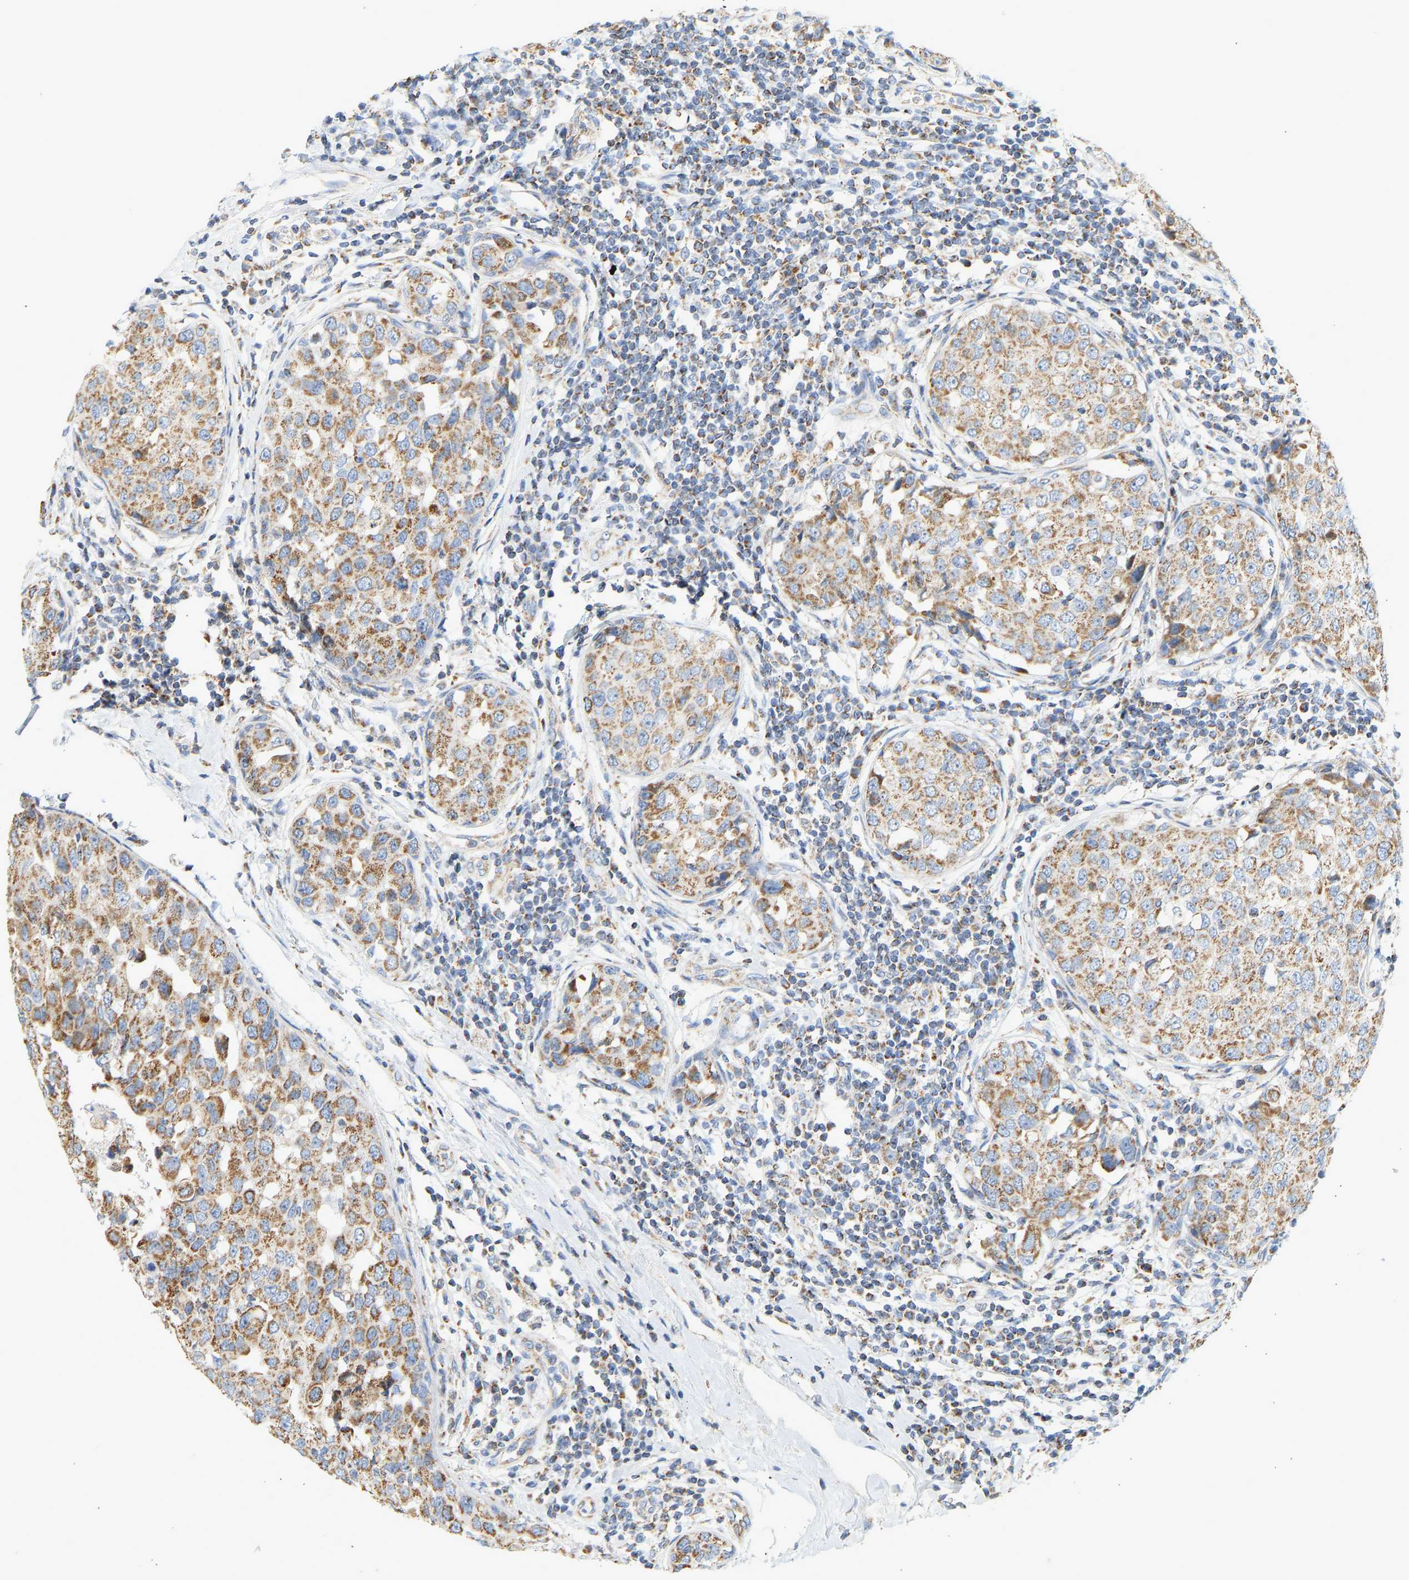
{"staining": {"intensity": "moderate", "quantity": ">75%", "location": "cytoplasmic/membranous"}, "tissue": "breast cancer", "cell_type": "Tumor cells", "image_type": "cancer", "snomed": [{"axis": "morphology", "description": "Duct carcinoma"}, {"axis": "topography", "description": "Breast"}], "caption": "Moderate cytoplasmic/membranous staining is present in approximately >75% of tumor cells in intraductal carcinoma (breast).", "gene": "GRPEL2", "patient": {"sex": "female", "age": 27}}